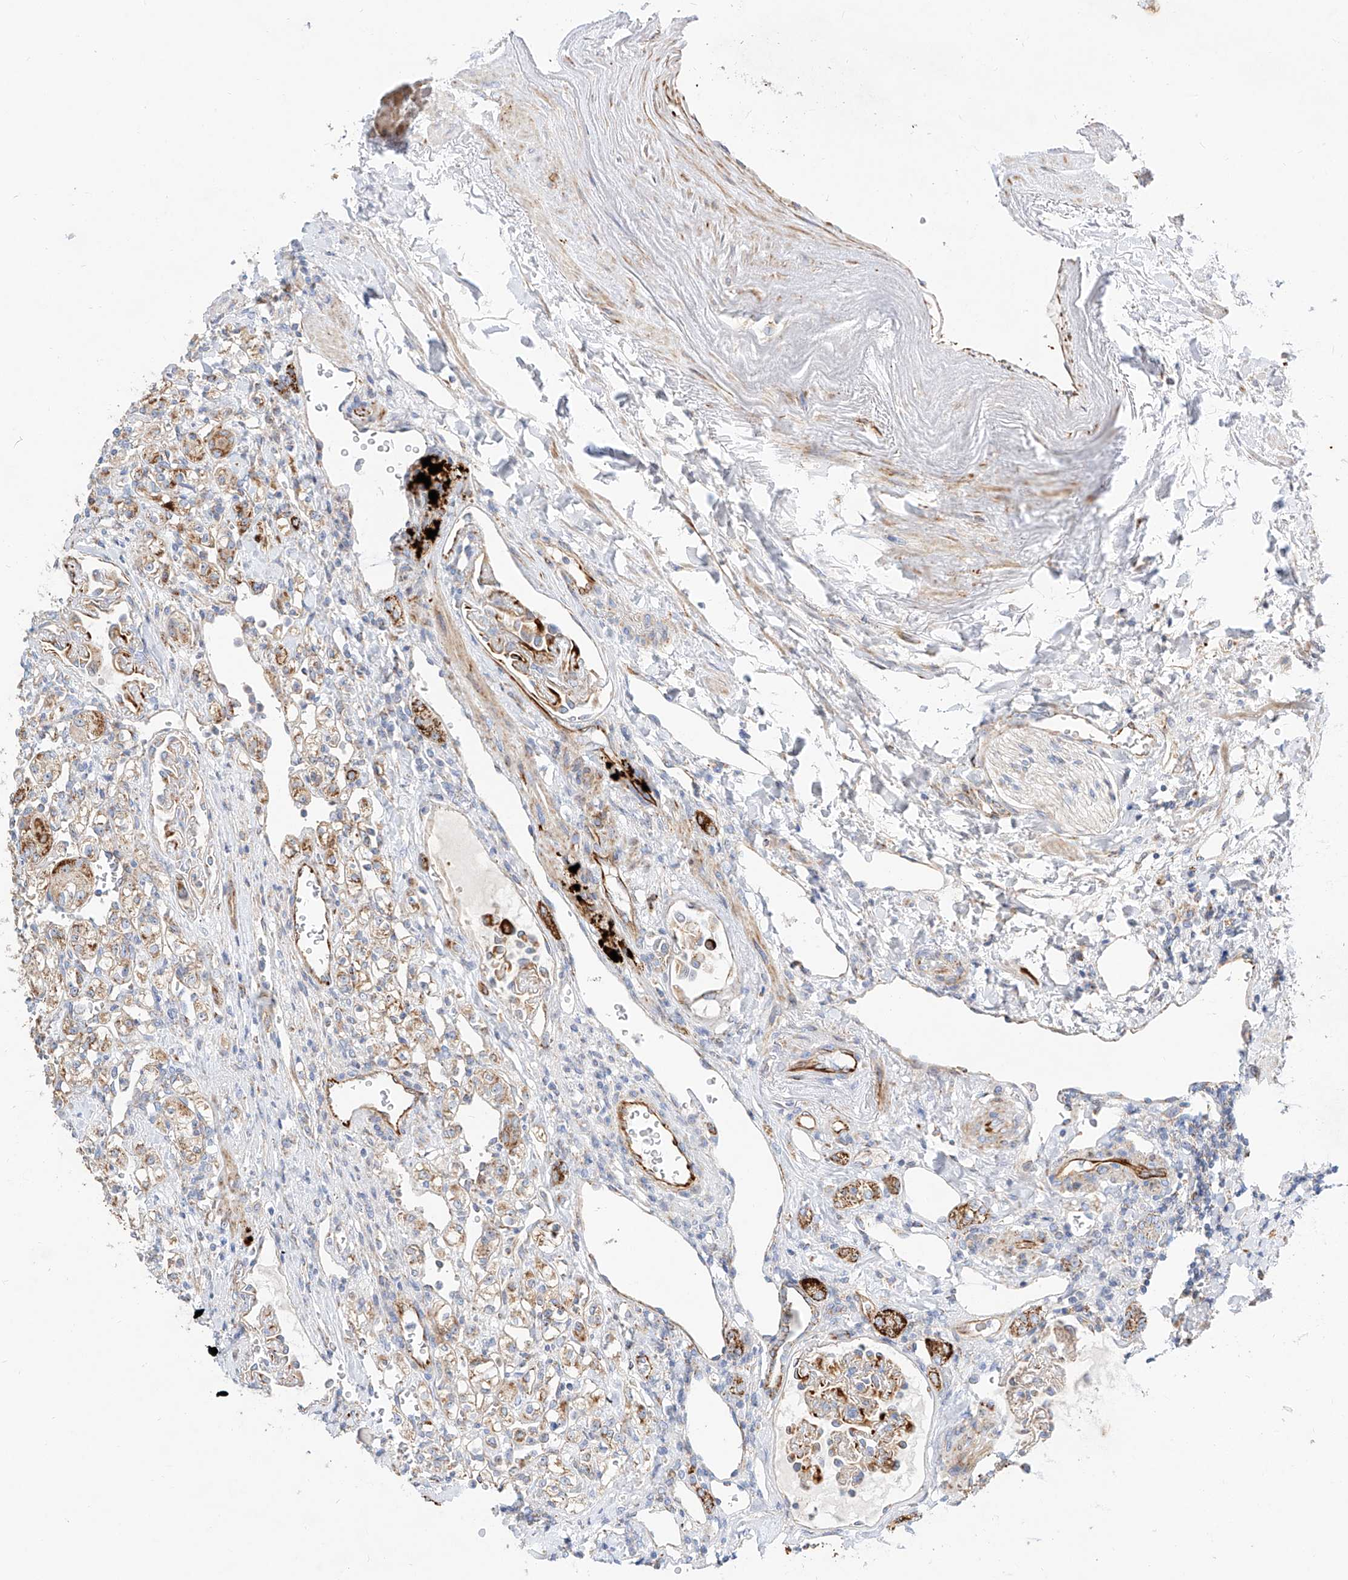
{"staining": {"intensity": "moderate", "quantity": ">75%", "location": "cytoplasmic/membranous"}, "tissue": "renal cancer", "cell_type": "Tumor cells", "image_type": "cancer", "snomed": [{"axis": "morphology", "description": "Adenocarcinoma, NOS"}, {"axis": "topography", "description": "Kidney"}], "caption": "Immunohistochemical staining of renal cancer (adenocarcinoma) demonstrates medium levels of moderate cytoplasmic/membranous staining in approximately >75% of tumor cells.", "gene": "CST9", "patient": {"sex": "male", "age": 77}}